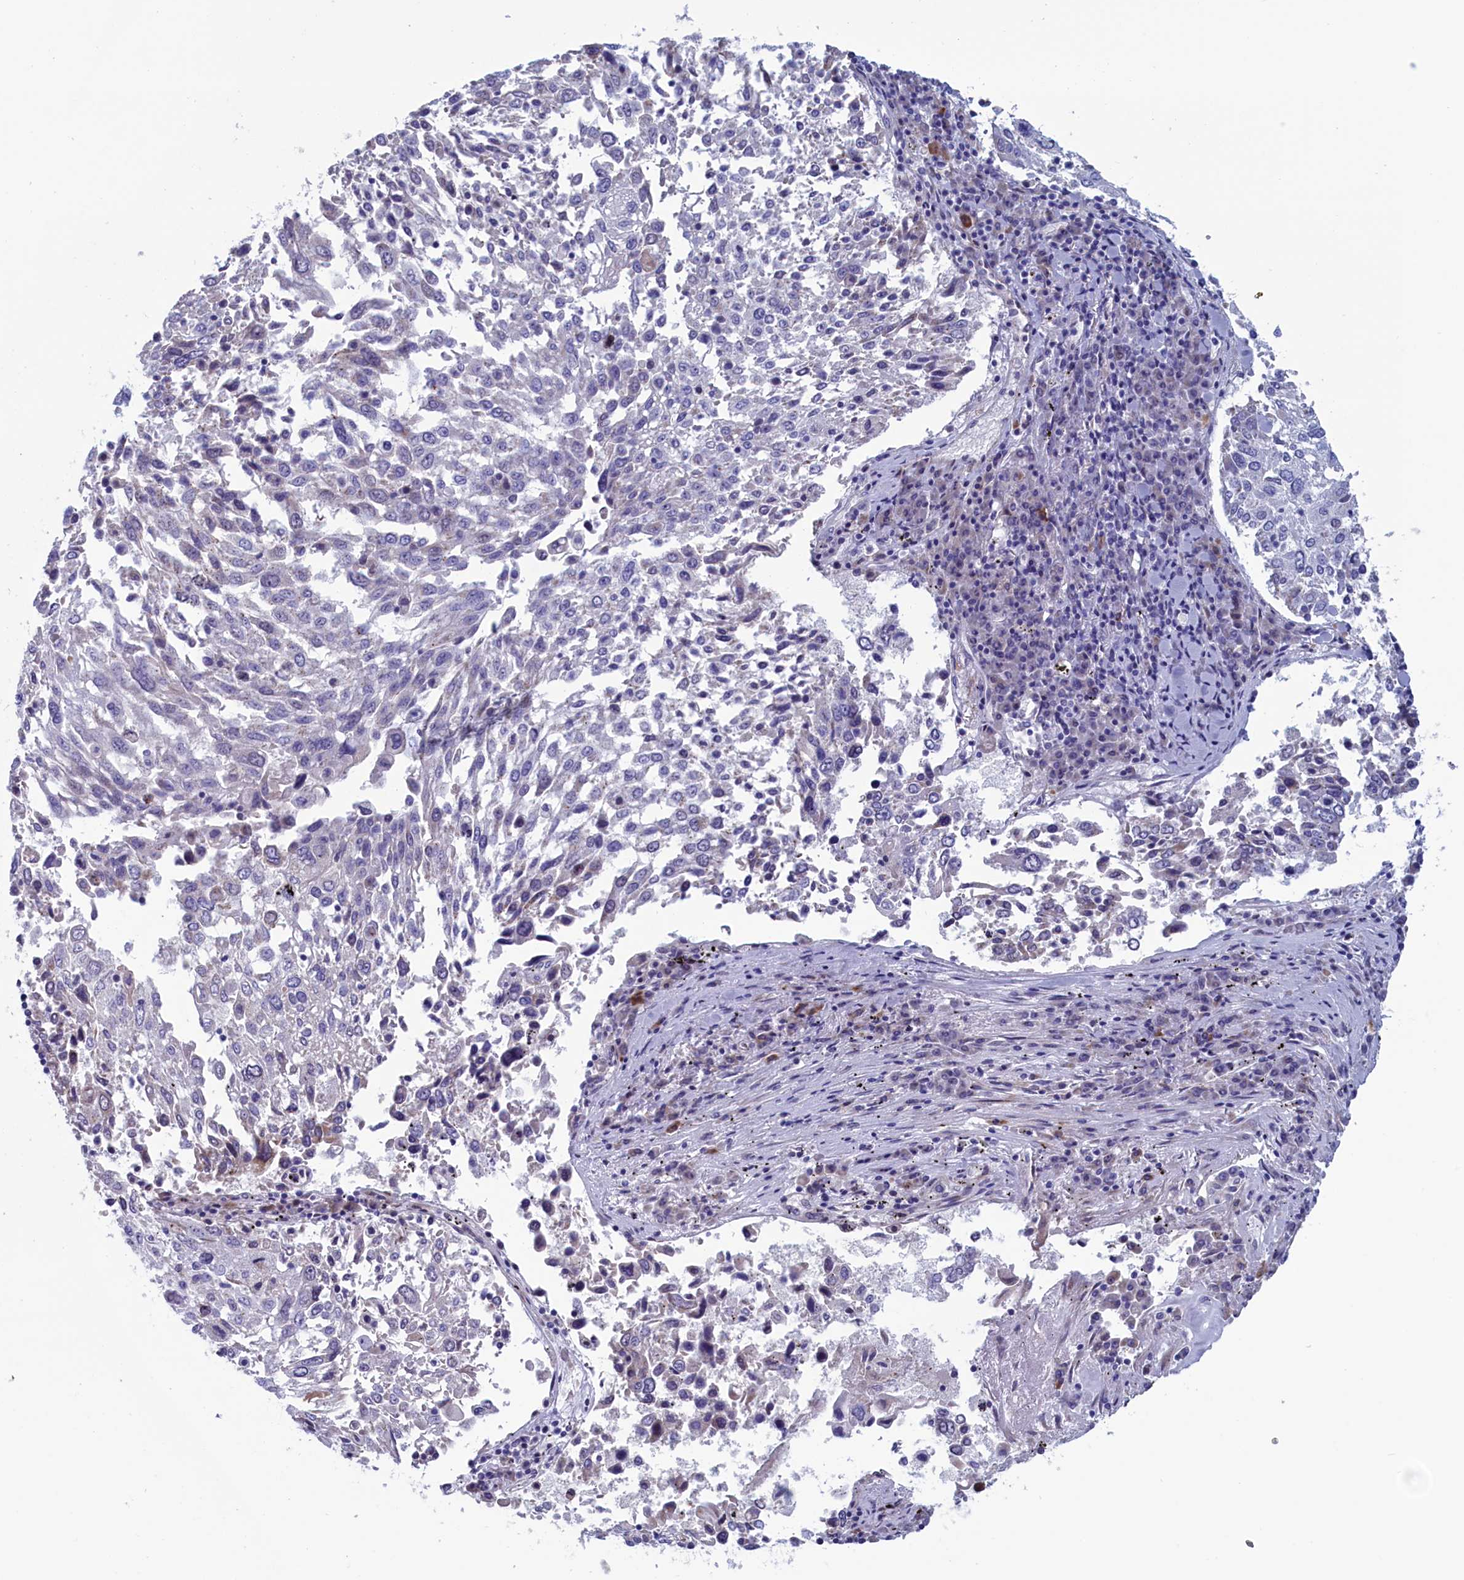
{"staining": {"intensity": "negative", "quantity": "none", "location": "none"}, "tissue": "lung cancer", "cell_type": "Tumor cells", "image_type": "cancer", "snomed": [{"axis": "morphology", "description": "Squamous cell carcinoma, NOS"}, {"axis": "topography", "description": "Lung"}], "caption": "High magnification brightfield microscopy of lung cancer (squamous cell carcinoma) stained with DAB (3,3'-diaminobenzidine) (brown) and counterstained with hematoxylin (blue): tumor cells show no significant staining.", "gene": "NIBAN3", "patient": {"sex": "male", "age": 65}}